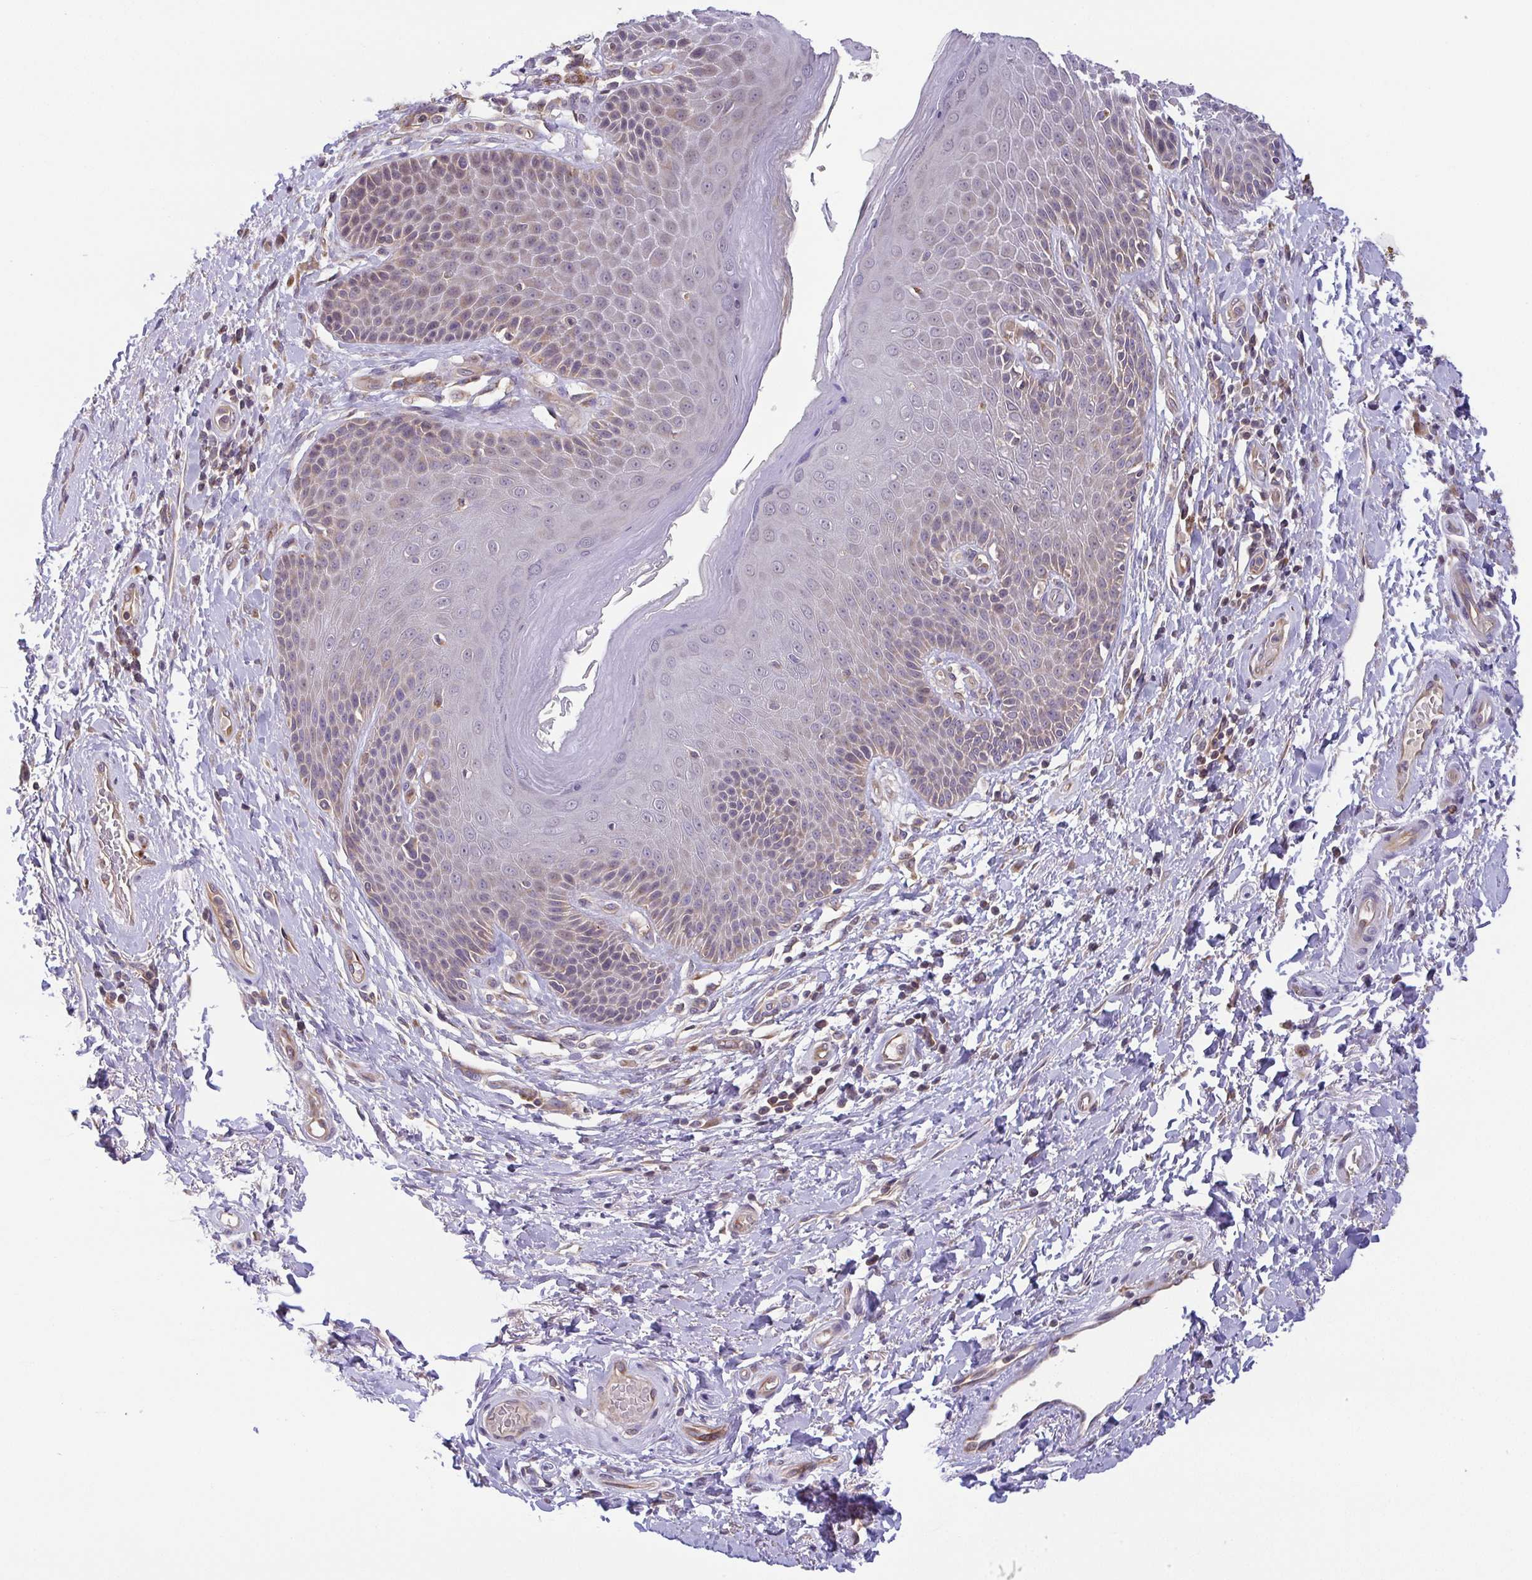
{"staining": {"intensity": "weak", "quantity": "25%-75%", "location": "cytoplasmic/membranous"}, "tissue": "skin", "cell_type": "Epidermal cells", "image_type": "normal", "snomed": [{"axis": "morphology", "description": "Normal tissue, NOS"}, {"axis": "topography", "description": "Anal"}, {"axis": "topography", "description": "Peripheral nerve tissue"}], "caption": "Skin stained with immunohistochemistry shows weak cytoplasmic/membranous expression in approximately 25%-75% of epidermal cells. The protein of interest is shown in brown color, while the nuclei are stained blue.", "gene": "OSBPL7", "patient": {"sex": "male", "age": 51}}